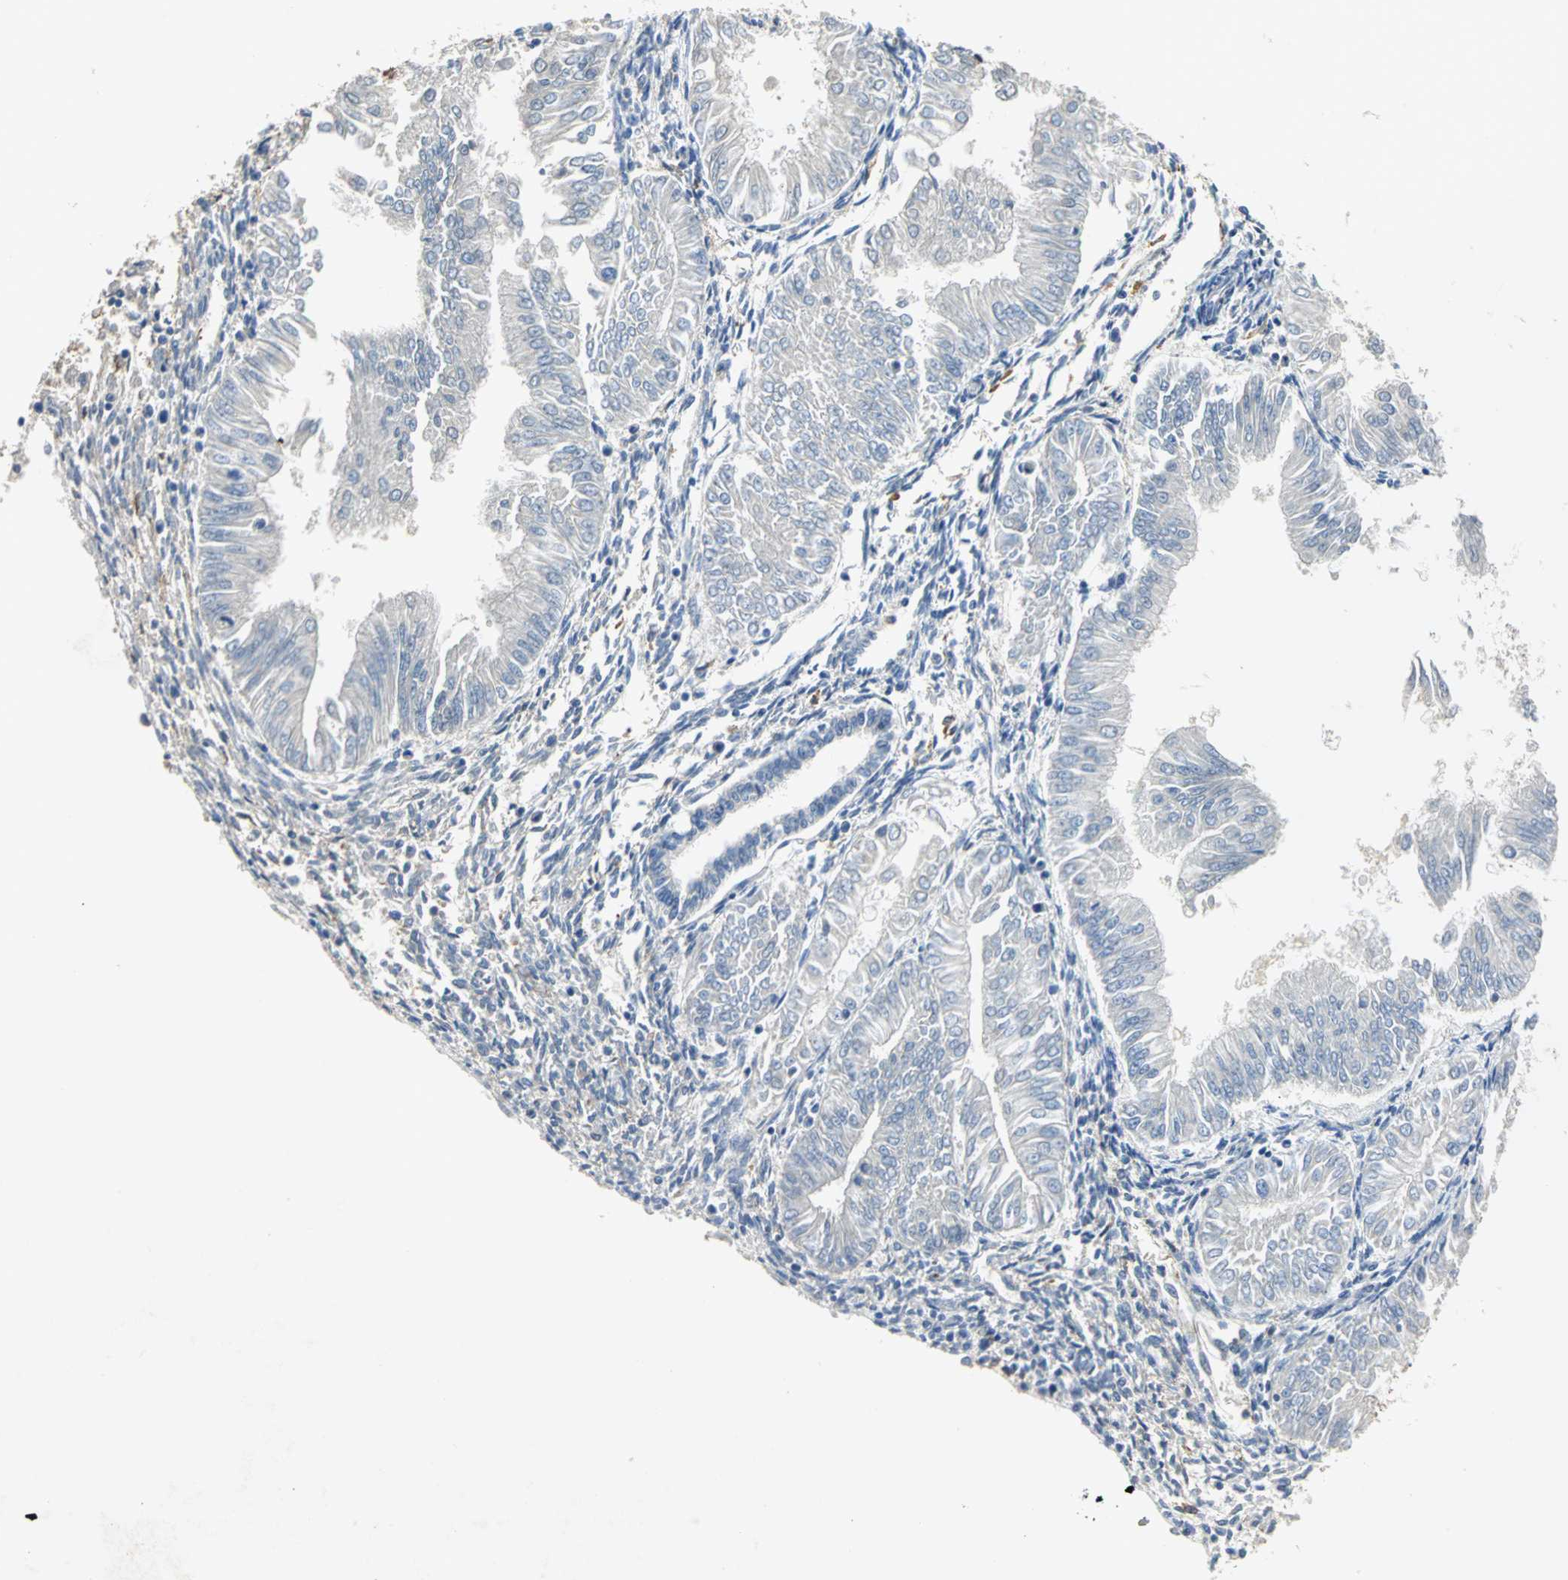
{"staining": {"intensity": "weak", "quantity": "25%-75%", "location": "cytoplasmic/membranous"}, "tissue": "endometrial cancer", "cell_type": "Tumor cells", "image_type": "cancer", "snomed": [{"axis": "morphology", "description": "Adenocarcinoma, NOS"}, {"axis": "topography", "description": "Endometrium"}], "caption": "Human endometrial adenocarcinoma stained with a brown dye reveals weak cytoplasmic/membranous positive expression in about 25%-75% of tumor cells.", "gene": "GYG2", "patient": {"sex": "female", "age": 53}}